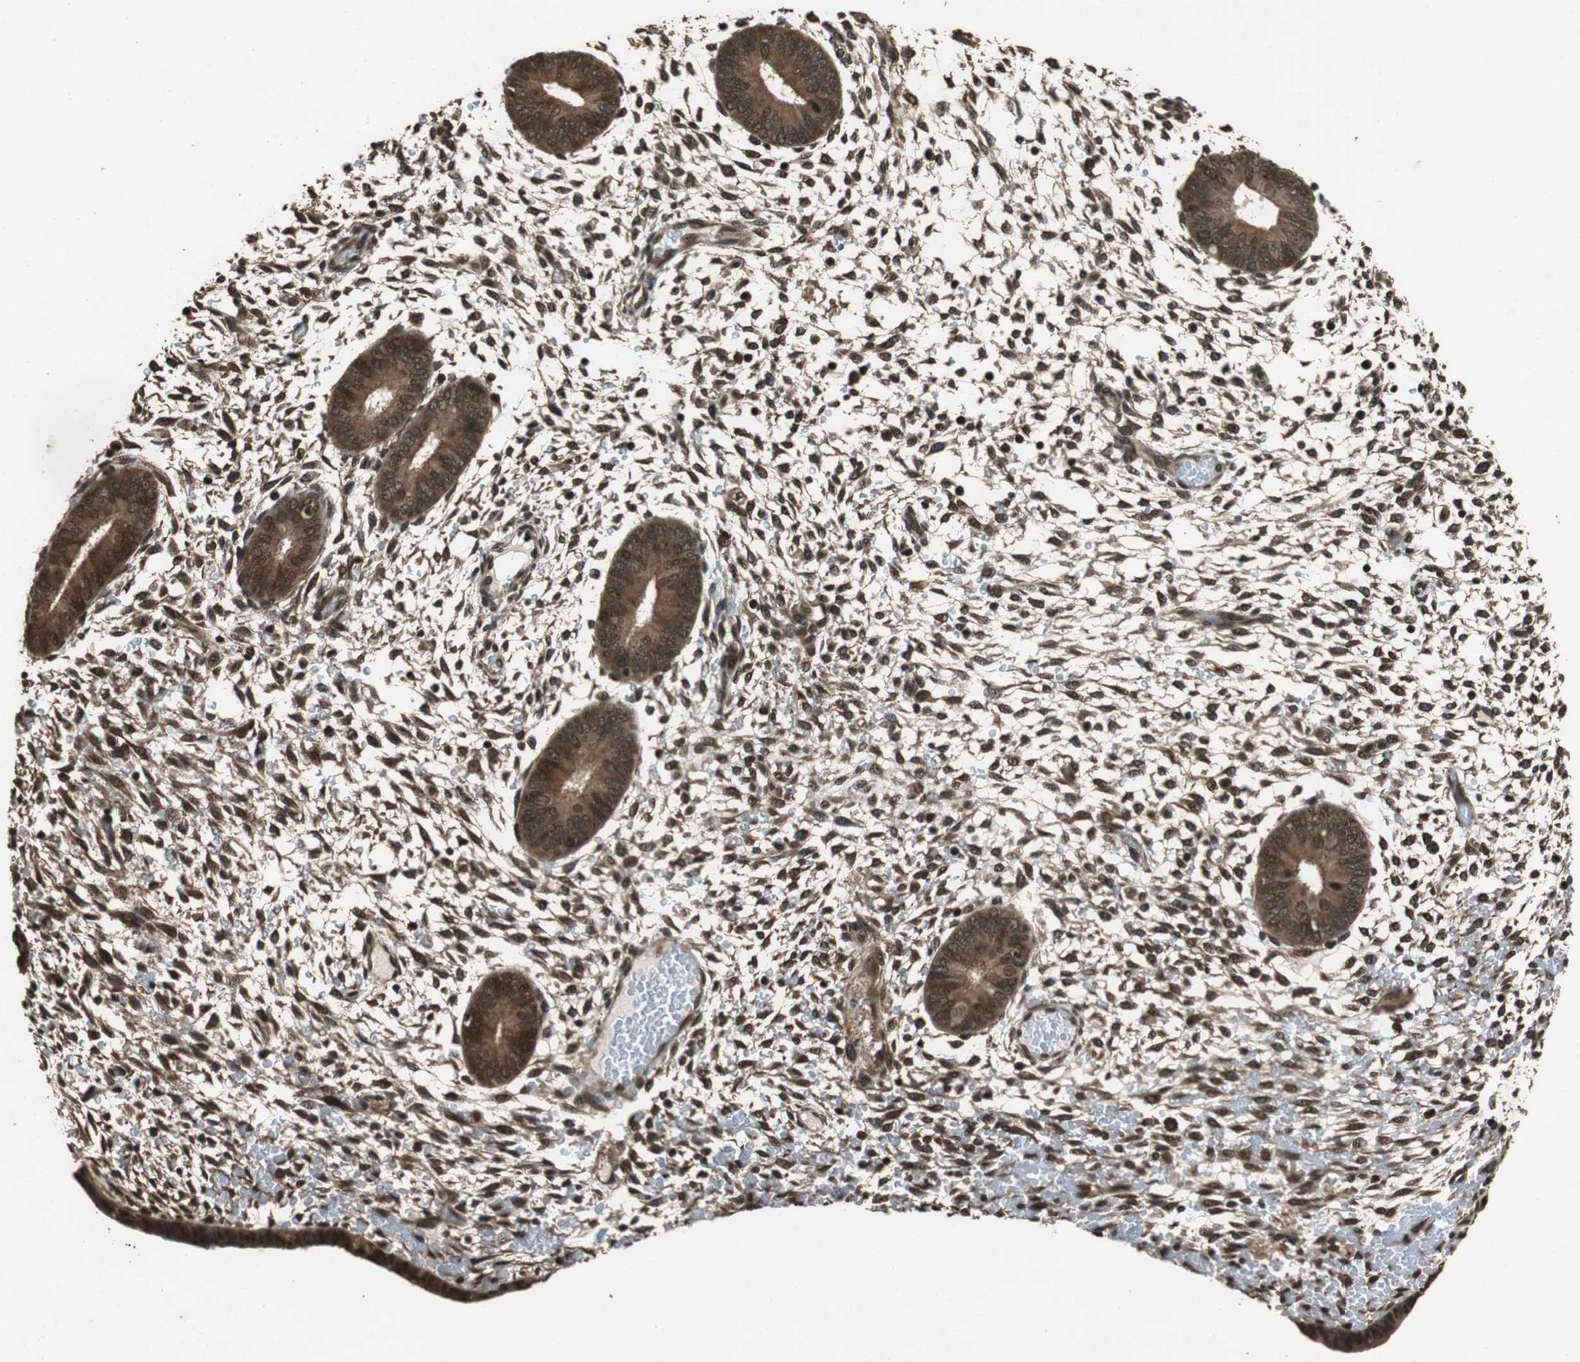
{"staining": {"intensity": "strong", "quantity": ">75%", "location": "cytoplasmic/membranous,nuclear"}, "tissue": "endometrium", "cell_type": "Cells in endometrial stroma", "image_type": "normal", "snomed": [{"axis": "morphology", "description": "Normal tissue, NOS"}, {"axis": "topography", "description": "Endometrium"}], "caption": "Immunohistochemical staining of benign endometrium exhibits strong cytoplasmic/membranous,nuclear protein positivity in about >75% of cells in endometrial stroma. Using DAB (3,3'-diaminobenzidine) (brown) and hematoxylin (blue) stains, captured at high magnification using brightfield microscopy.", "gene": "ZNF18", "patient": {"sex": "female", "age": 42}}